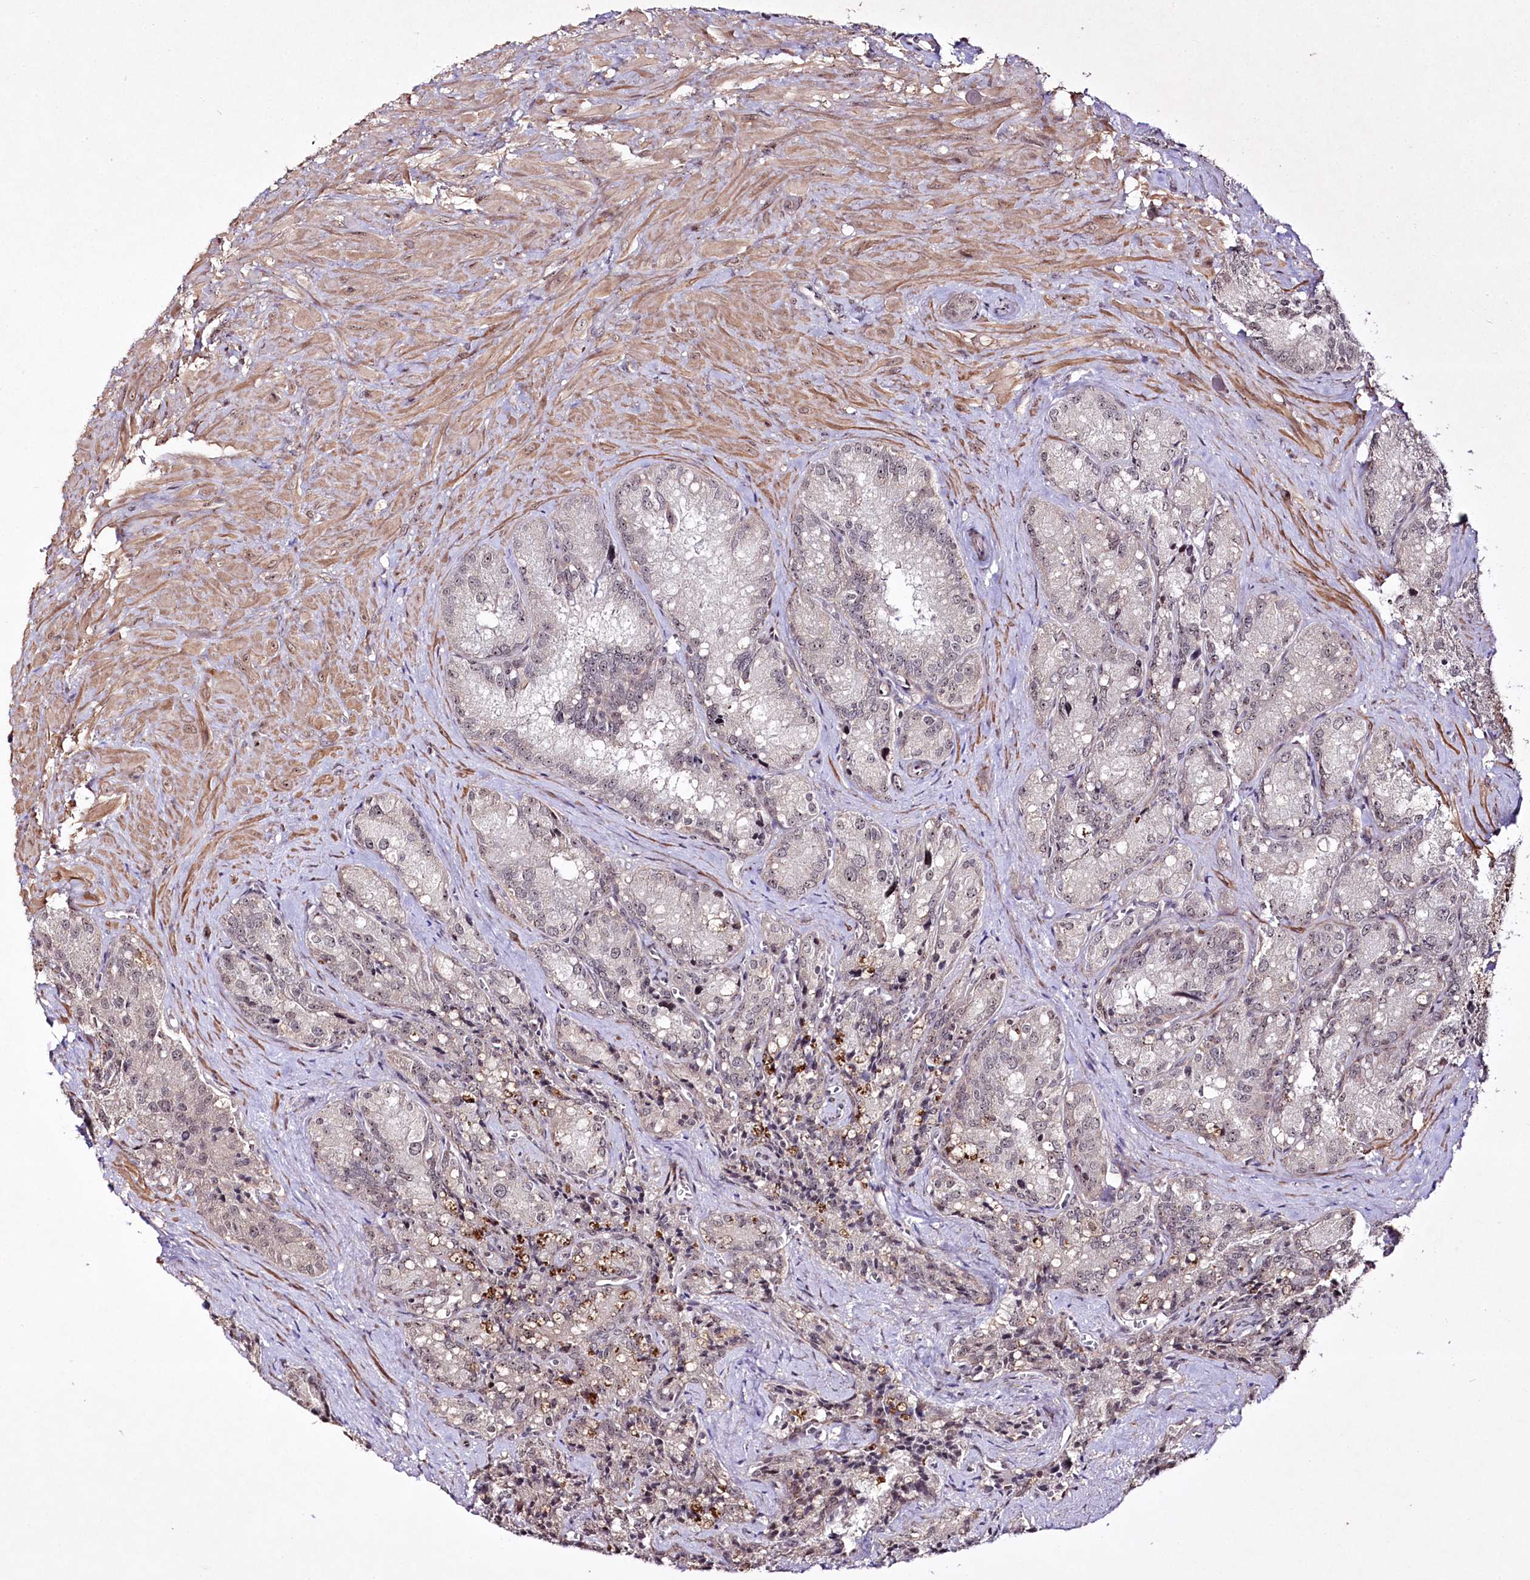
{"staining": {"intensity": "weak", "quantity": "25%-75%", "location": "nuclear"}, "tissue": "seminal vesicle", "cell_type": "Glandular cells", "image_type": "normal", "snomed": [{"axis": "morphology", "description": "Normal tissue, NOS"}, {"axis": "topography", "description": "Seminal veicle"}], "caption": "Immunohistochemical staining of benign human seminal vesicle displays weak nuclear protein staining in approximately 25%-75% of glandular cells. Immunohistochemistry stains the protein in brown and the nuclei are stained blue.", "gene": "CCDC59", "patient": {"sex": "male", "age": 62}}